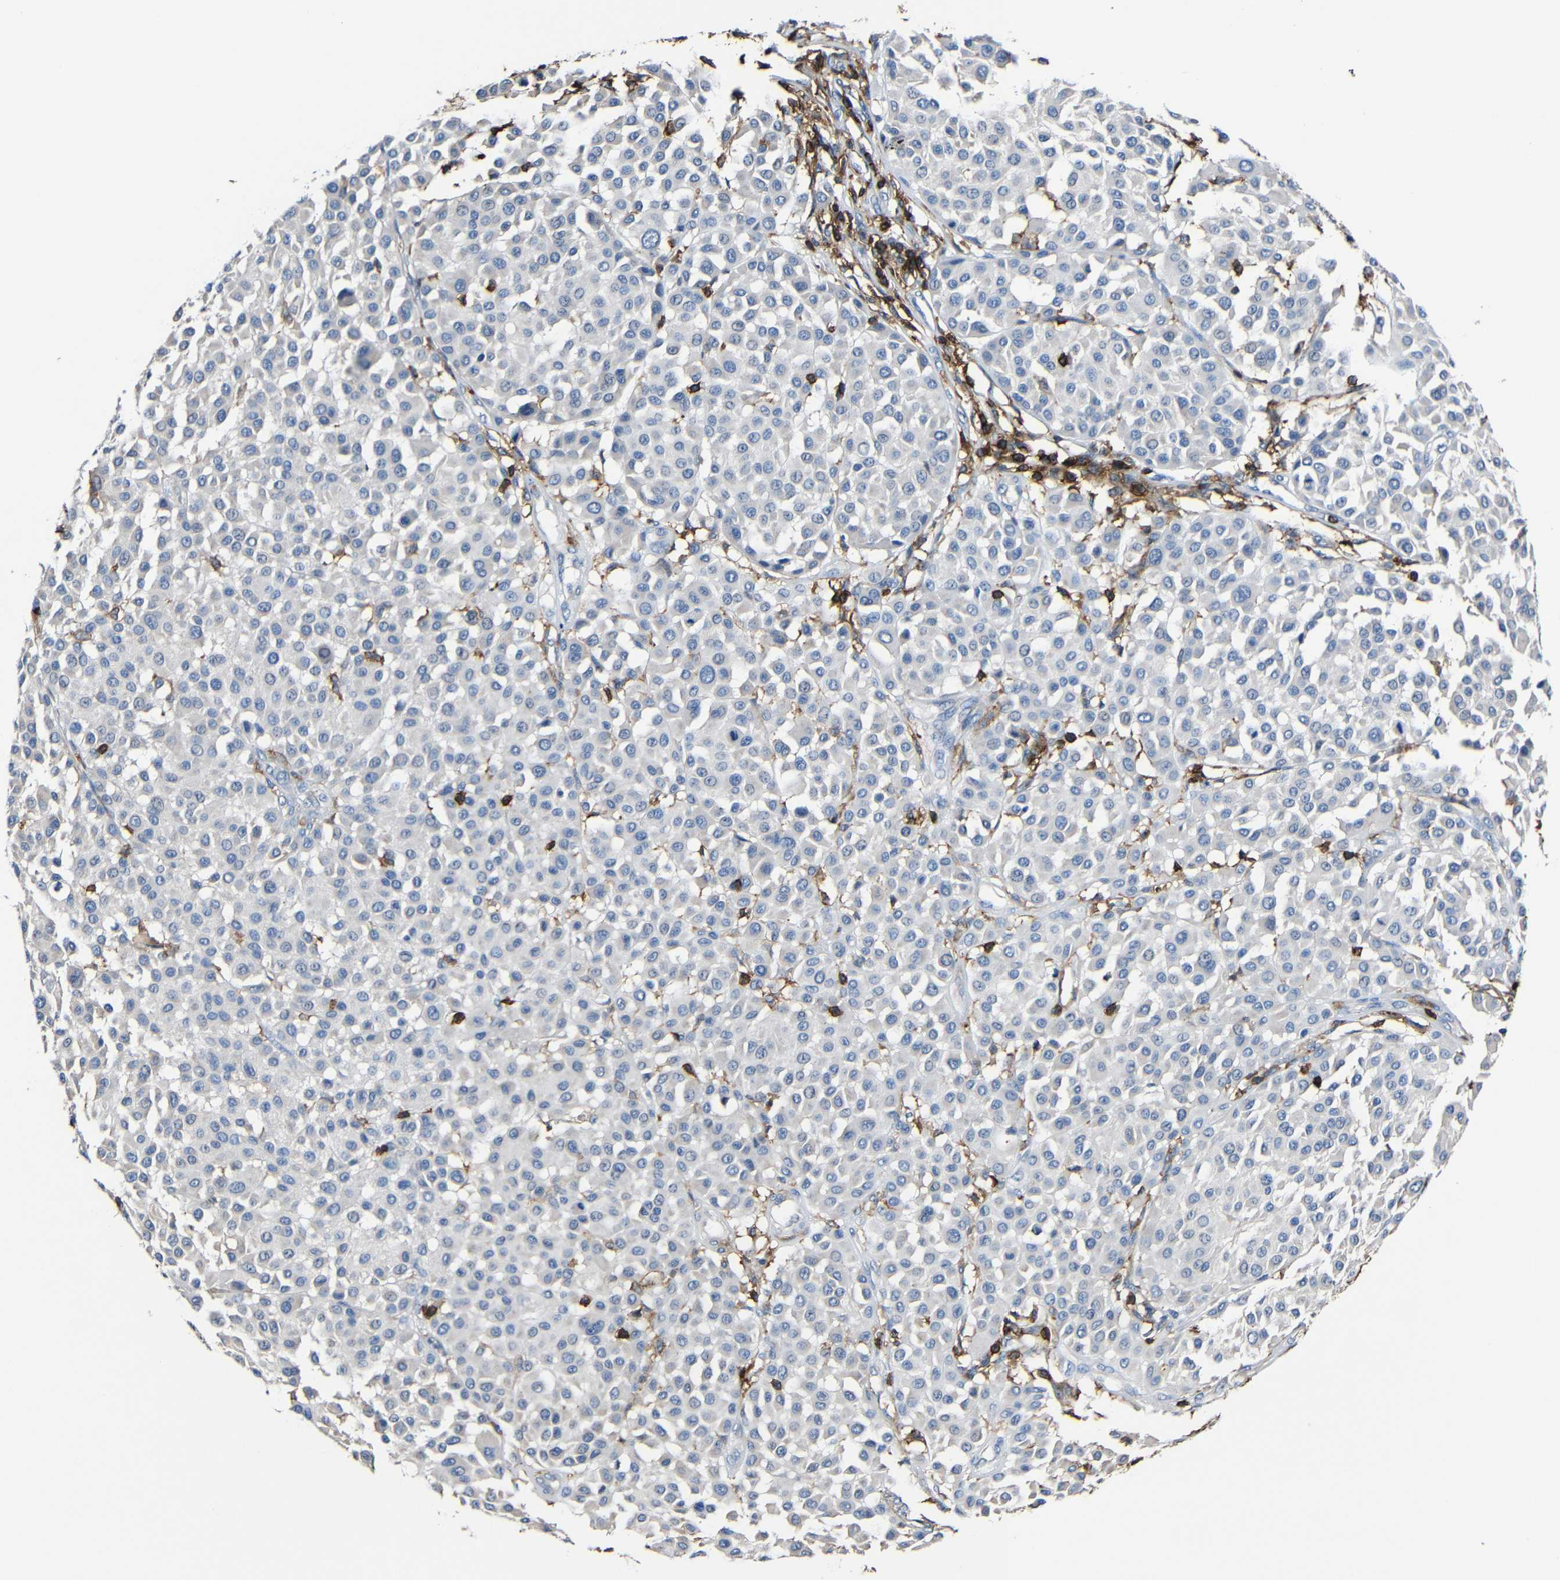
{"staining": {"intensity": "negative", "quantity": "none", "location": "none"}, "tissue": "melanoma", "cell_type": "Tumor cells", "image_type": "cancer", "snomed": [{"axis": "morphology", "description": "Malignant melanoma, Metastatic site"}, {"axis": "topography", "description": "Soft tissue"}], "caption": "A high-resolution micrograph shows immunohistochemistry (IHC) staining of melanoma, which shows no significant staining in tumor cells.", "gene": "P2RY12", "patient": {"sex": "male", "age": 41}}